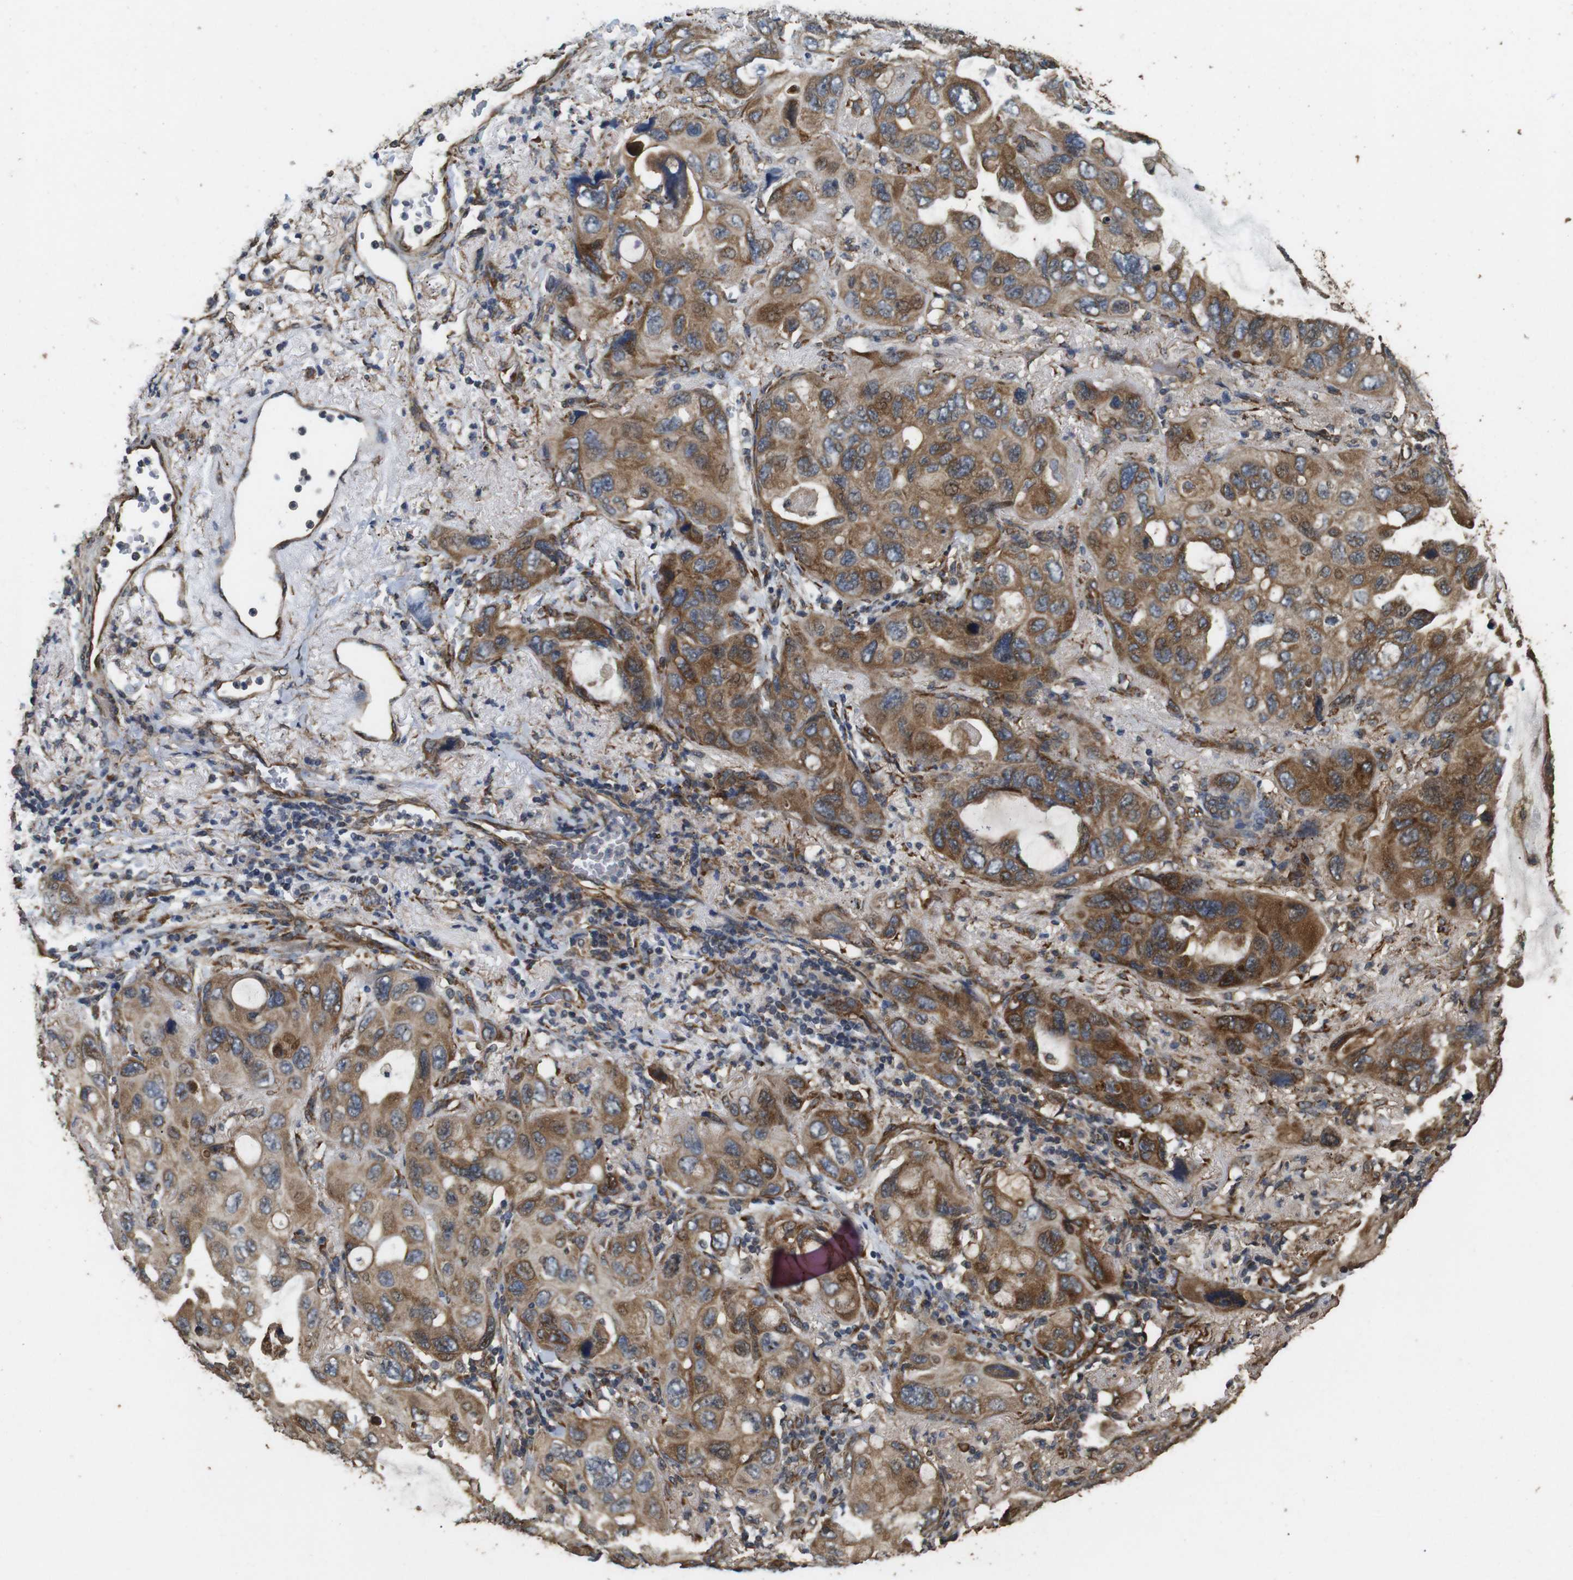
{"staining": {"intensity": "moderate", "quantity": ">75%", "location": "cytoplasmic/membranous"}, "tissue": "lung cancer", "cell_type": "Tumor cells", "image_type": "cancer", "snomed": [{"axis": "morphology", "description": "Squamous cell carcinoma, NOS"}, {"axis": "topography", "description": "Lung"}], "caption": "Lung cancer (squamous cell carcinoma) tissue displays moderate cytoplasmic/membranous staining in approximately >75% of tumor cells, visualized by immunohistochemistry. Immunohistochemistry stains the protein of interest in brown and the nuclei are stained blue.", "gene": "CNPY4", "patient": {"sex": "female", "age": 73}}